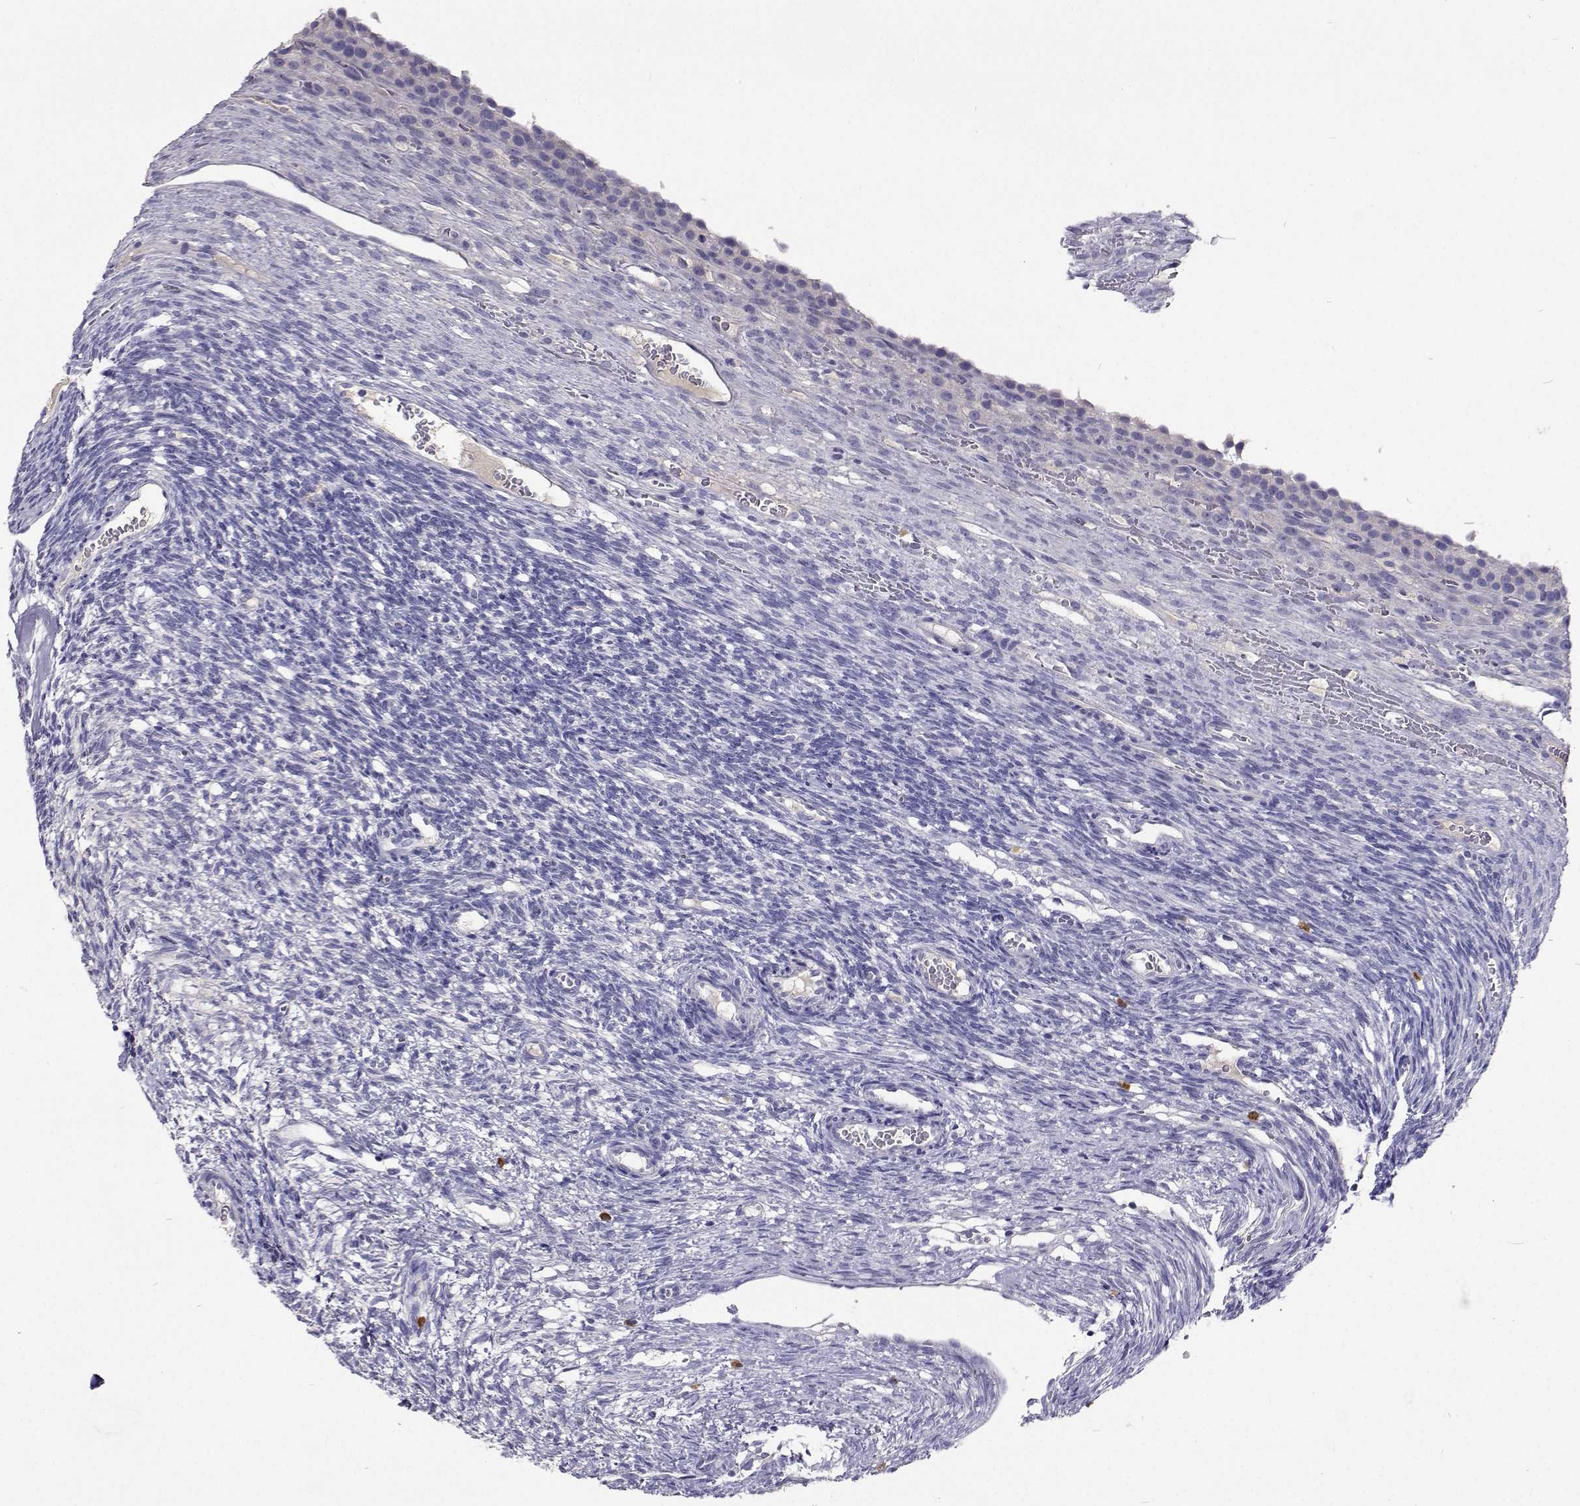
{"staining": {"intensity": "negative", "quantity": "none", "location": "none"}, "tissue": "ovary", "cell_type": "Follicle cells", "image_type": "normal", "snomed": [{"axis": "morphology", "description": "Normal tissue, NOS"}, {"axis": "topography", "description": "Ovary"}], "caption": "Immunohistochemistry (IHC) micrograph of benign ovary: ovary stained with DAB shows no significant protein staining in follicle cells. (Brightfield microscopy of DAB (3,3'-diaminobenzidine) IHC at high magnification).", "gene": "CFAP44", "patient": {"sex": "female", "age": 34}}